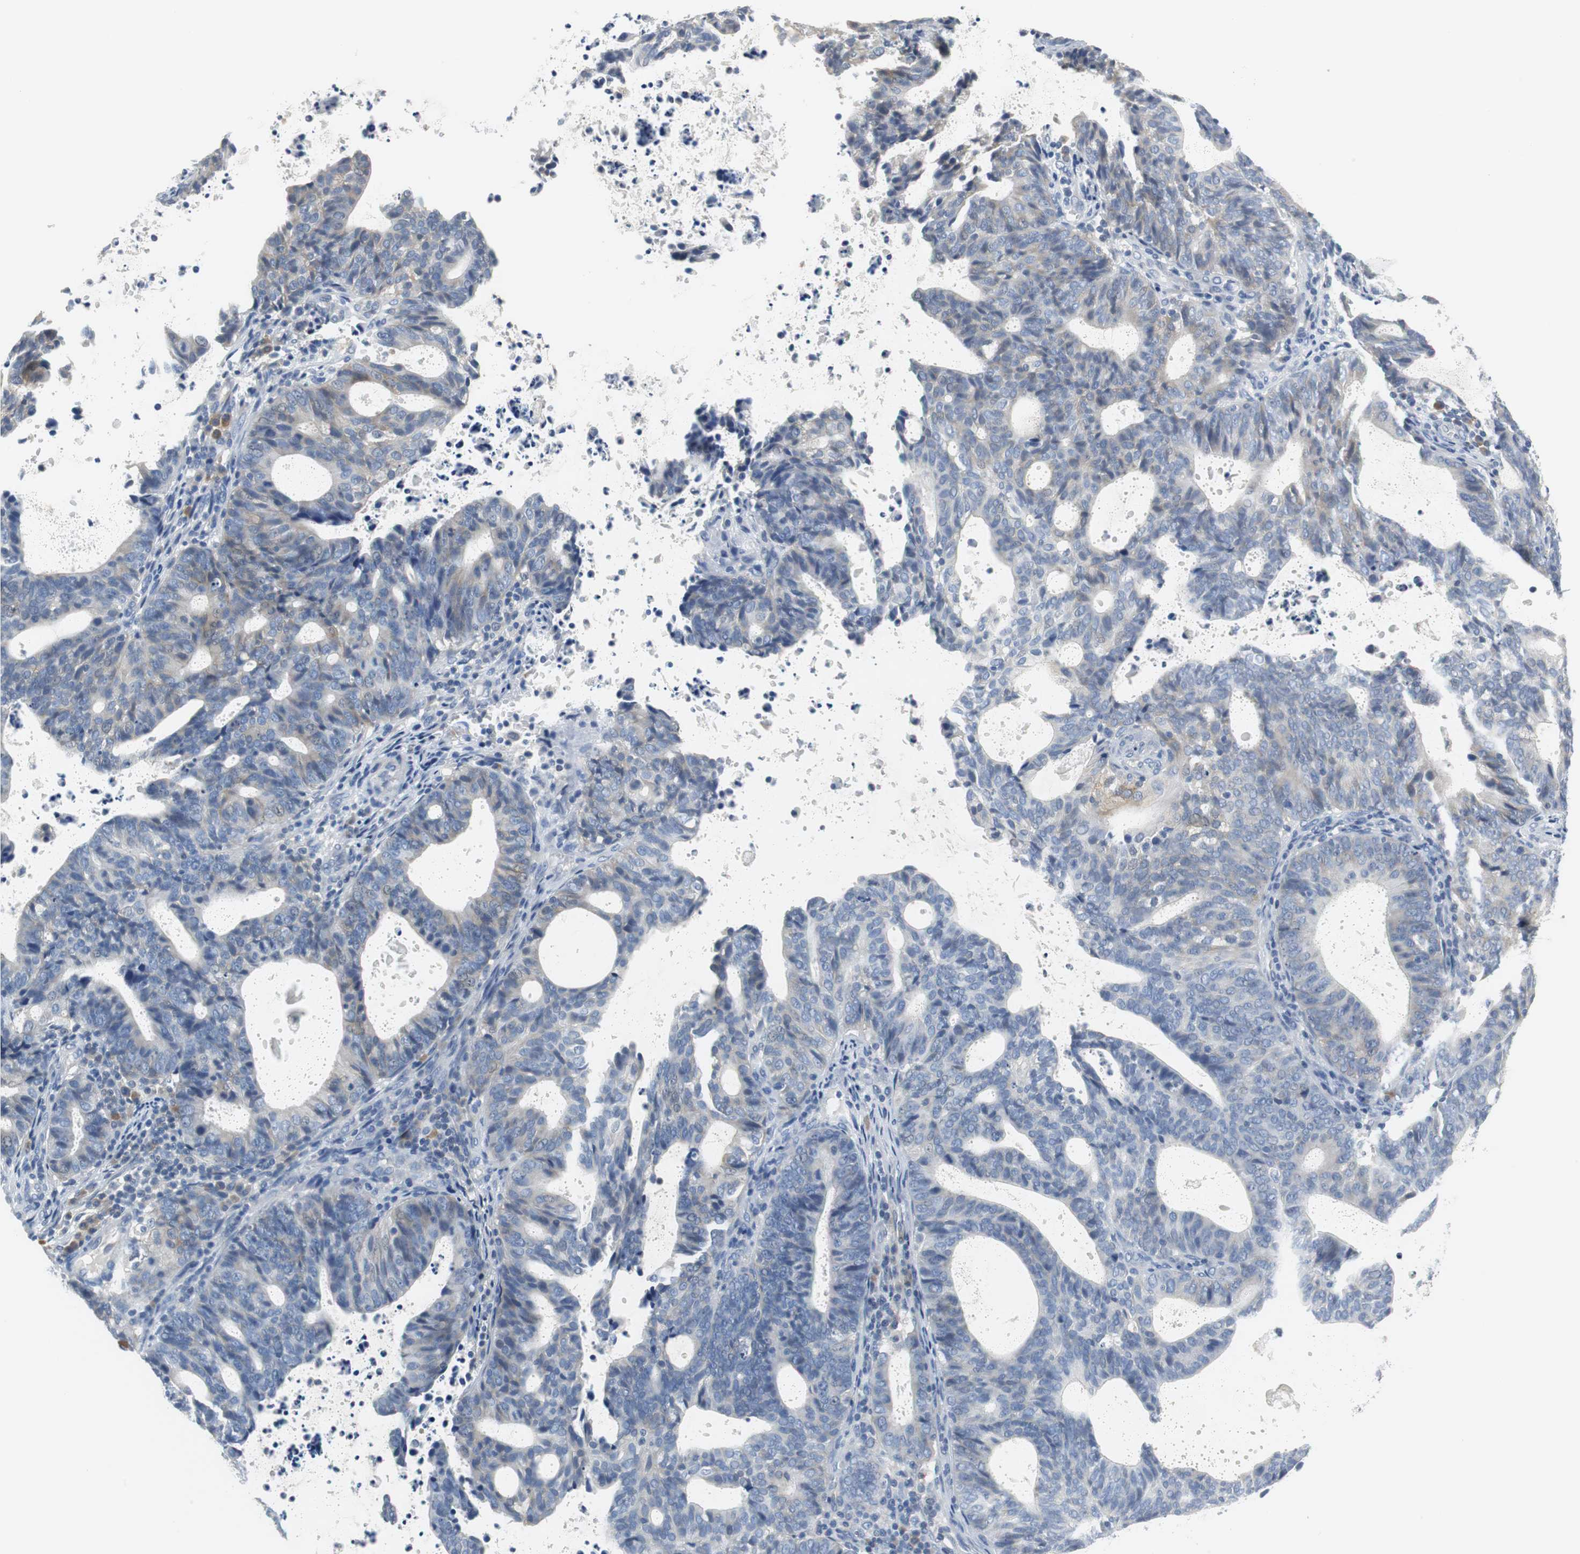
{"staining": {"intensity": "weak", "quantity": "<25%", "location": "cytoplasmic/membranous"}, "tissue": "endometrial cancer", "cell_type": "Tumor cells", "image_type": "cancer", "snomed": [{"axis": "morphology", "description": "Adenocarcinoma, NOS"}, {"axis": "topography", "description": "Uterus"}], "caption": "This is an immunohistochemistry image of human endometrial cancer. There is no staining in tumor cells.", "gene": "GLCCI1", "patient": {"sex": "female", "age": 83}}